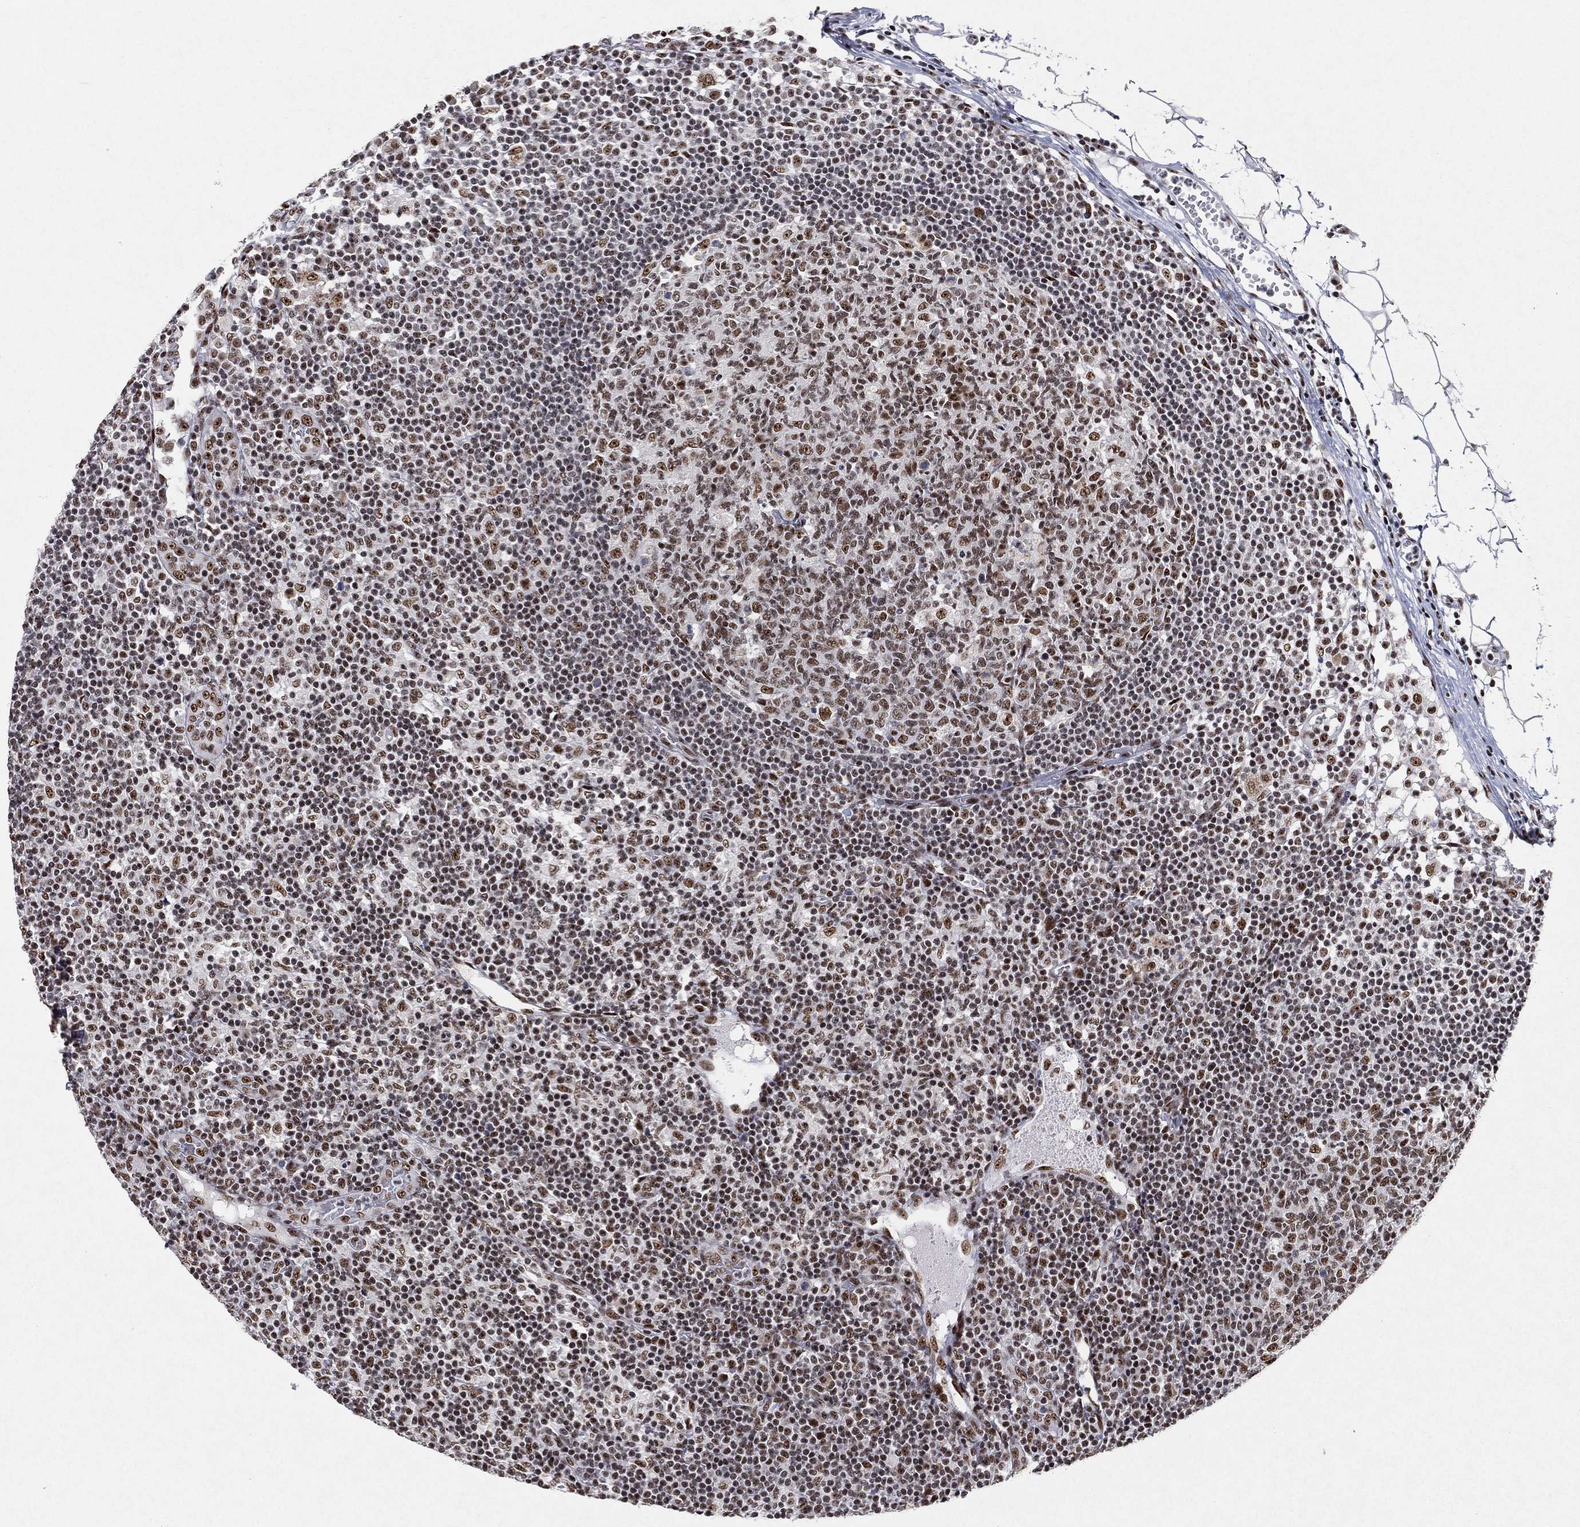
{"staining": {"intensity": "moderate", "quantity": "25%-75%", "location": "nuclear"}, "tissue": "lymph node", "cell_type": "Germinal center cells", "image_type": "normal", "snomed": [{"axis": "morphology", "description": "Normal tissue, NOS"}, {"axis": "topography", "description": "Lymph node"}, {"axis": "topography", "description": "Salivary gland"}], "caption": "Germinal center cells exhibit moderate nuclear positivity in about 25%-75% of cells in normal lymph node. The staining was performed using DAB, with brown indicating positive protein expression. Nuclei are stained blue with hematoxylin.", "gene": "DDX27", "patient": {"sex": "male", "age": 83}}